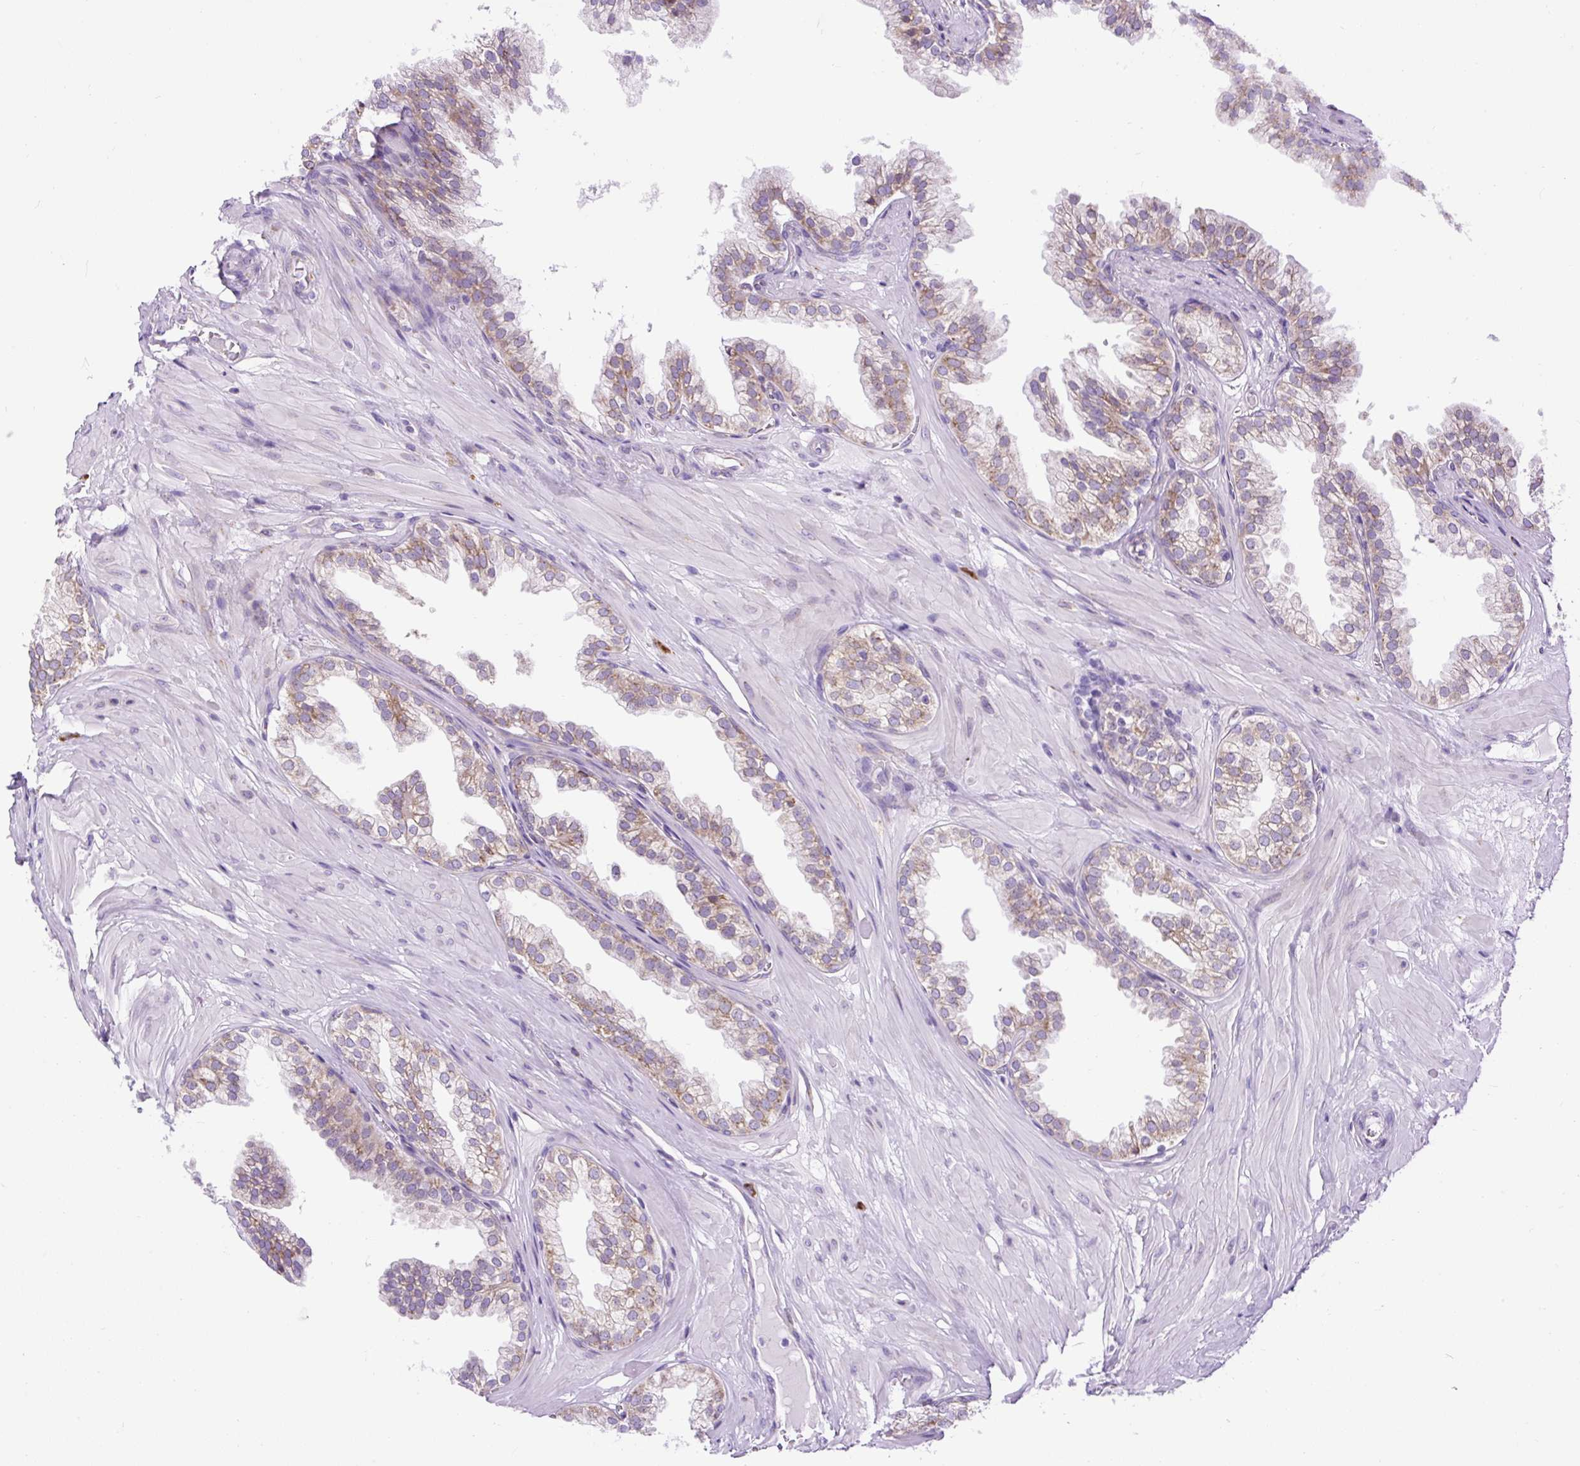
{"staining": {"intensity": "moderate", "quantity": "25%-75%", "location": "cytoplasmic/membranous"}, "tissue": "prostate", "cell_type": "Glandular cells", "image_type": "normal", "snomed": [{"axis": "morphology", "description": "Normal tissue, NOS"}, {"axis": "topography", "description": "Prostate"}, {"axis": "topography", "description": "Peripheral nerve tissue"}], "caption": "A high-resolution histopathology image shows immunohistochemistry staining of benign prostate, which shows moderate cytoplasmic/membranous positivity in about 25%-75% of glandular cells.", "gene": "DDOST", "patient": {"sex": "male", "age": 55}}